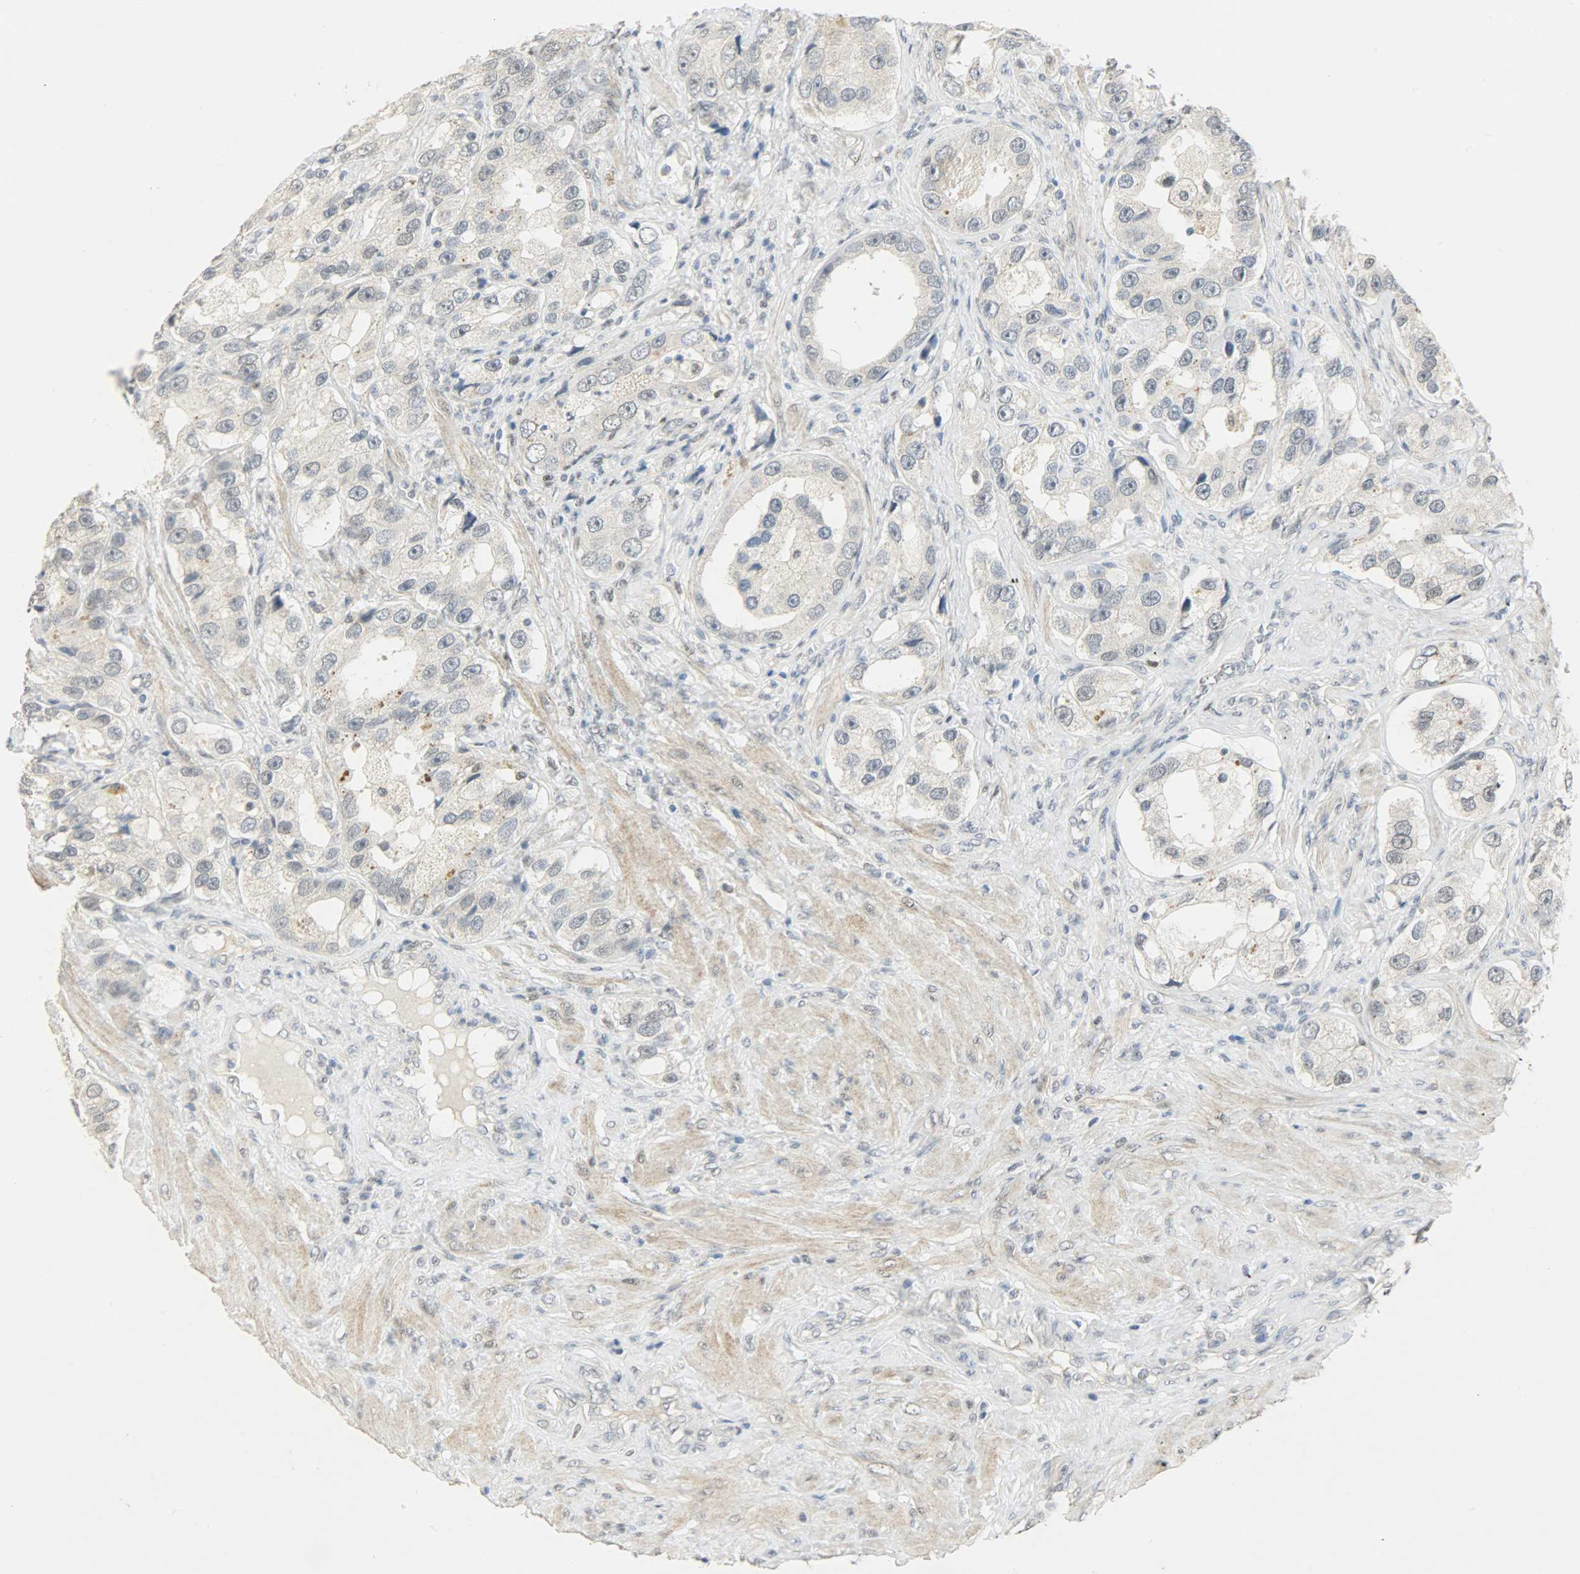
{"staining": {"intensity": "weak", "quantity": "<25%", "location": "cytoplasmic/membranous"}, "tissue": "prostate cancer", "cell_type": "Tumor cells", "image_type": "cancer", "snomed": [{"axis": "morphology", "description": "Adenocarcinoma, High grade"}, {"axis": "topography", "description": "Prostate"}], "caption": "IHC image of prostate cancer stained for a protein (brown), which reveals no expression in tumor cells.", "gene": "PPARG", "patient": {"sex": "male", "age": 63}}